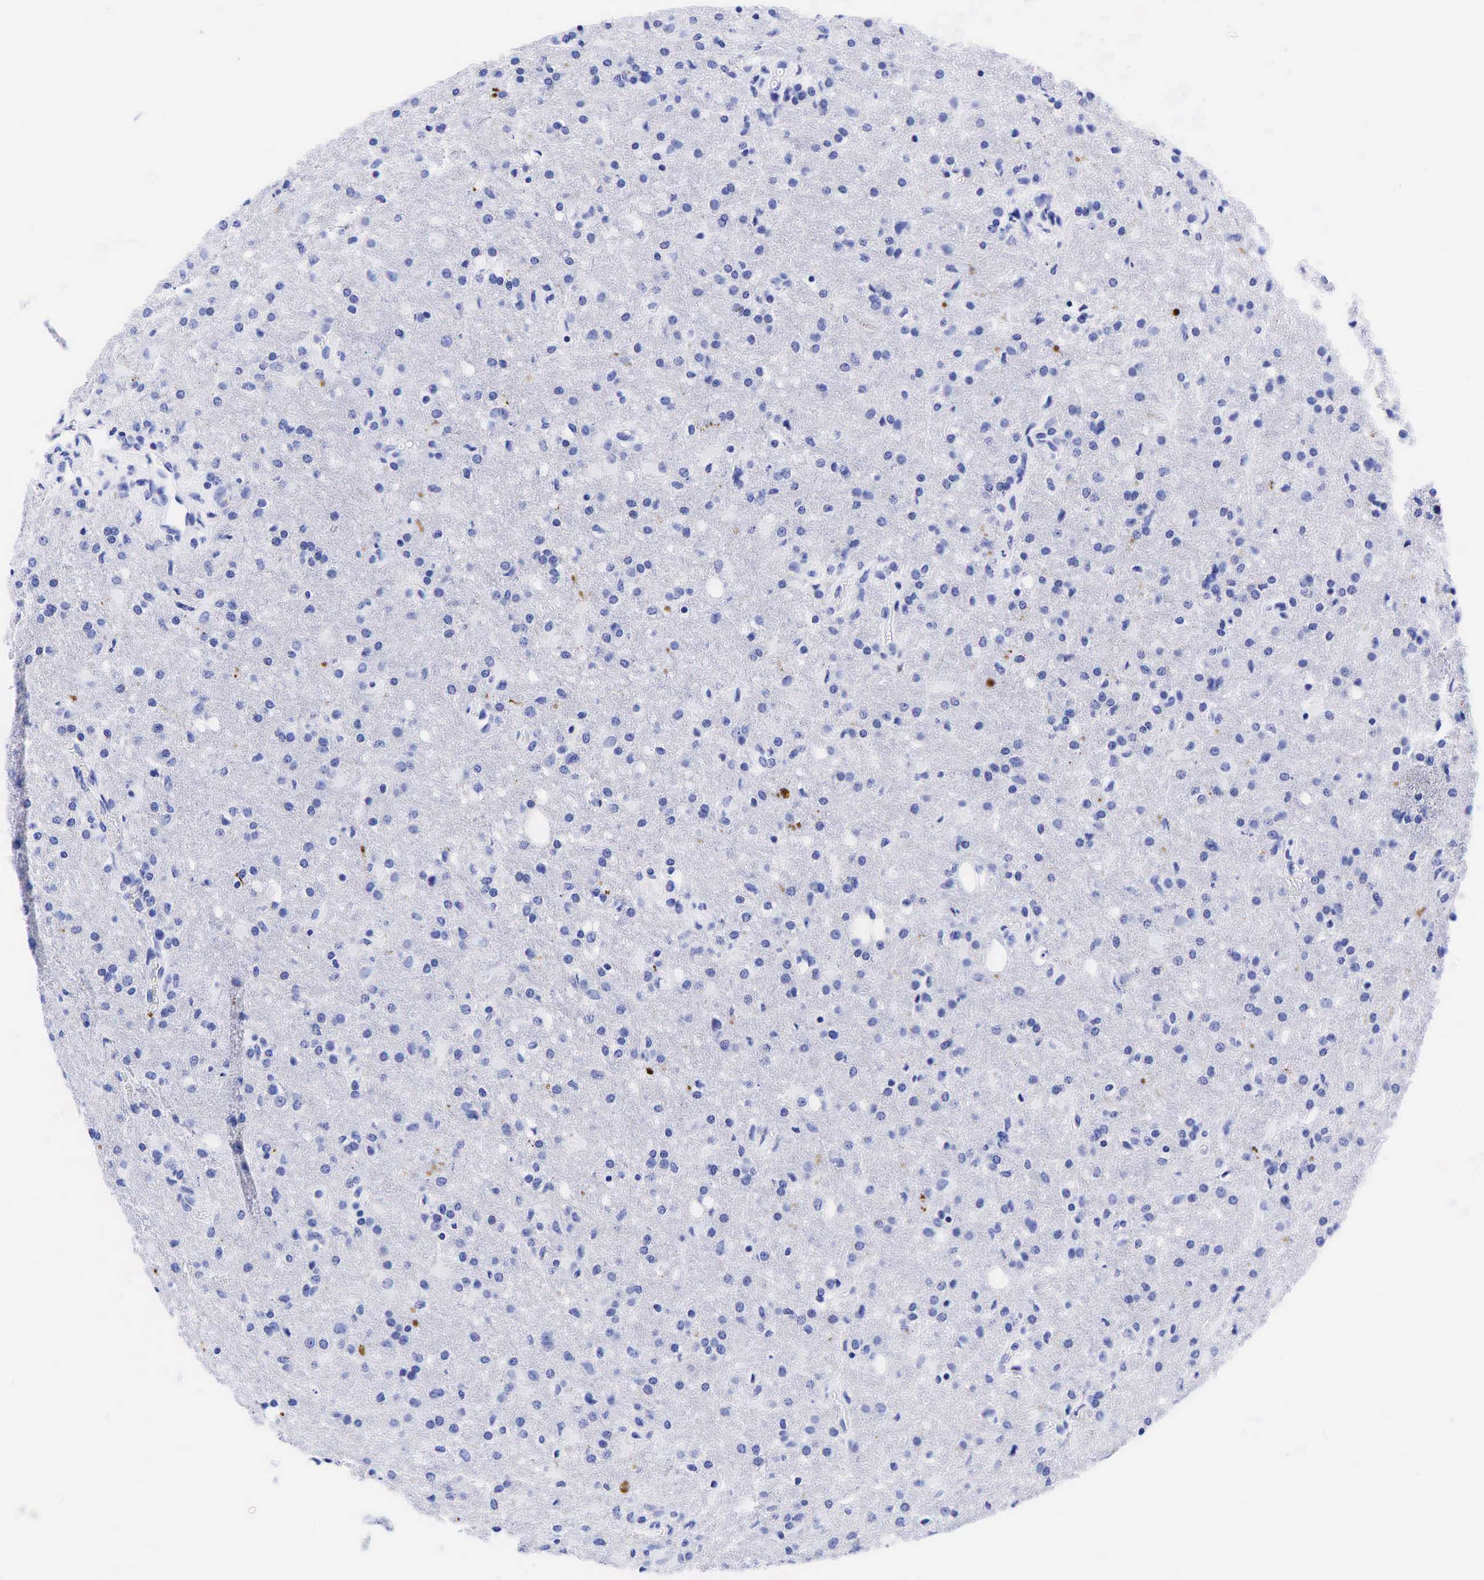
{"staining": {"intensity": "negative", "quantity": "none", "location": "none"}, "tissue": "glioma", "cell_type": "Tumor cells", "image_type": "cancer", "snomed": [{"axis": "morphology", "description": "Glioma, malignant, High grade"}, {"axis": "topography", "description": "Brain"}], "caption": "This is an immunohistochemistry histopathology image of human malignant glioma (high-grade). There is no expression in tumor cells.", "gene": "CHGA", "patient": {"sex": "male", "age": 68}}